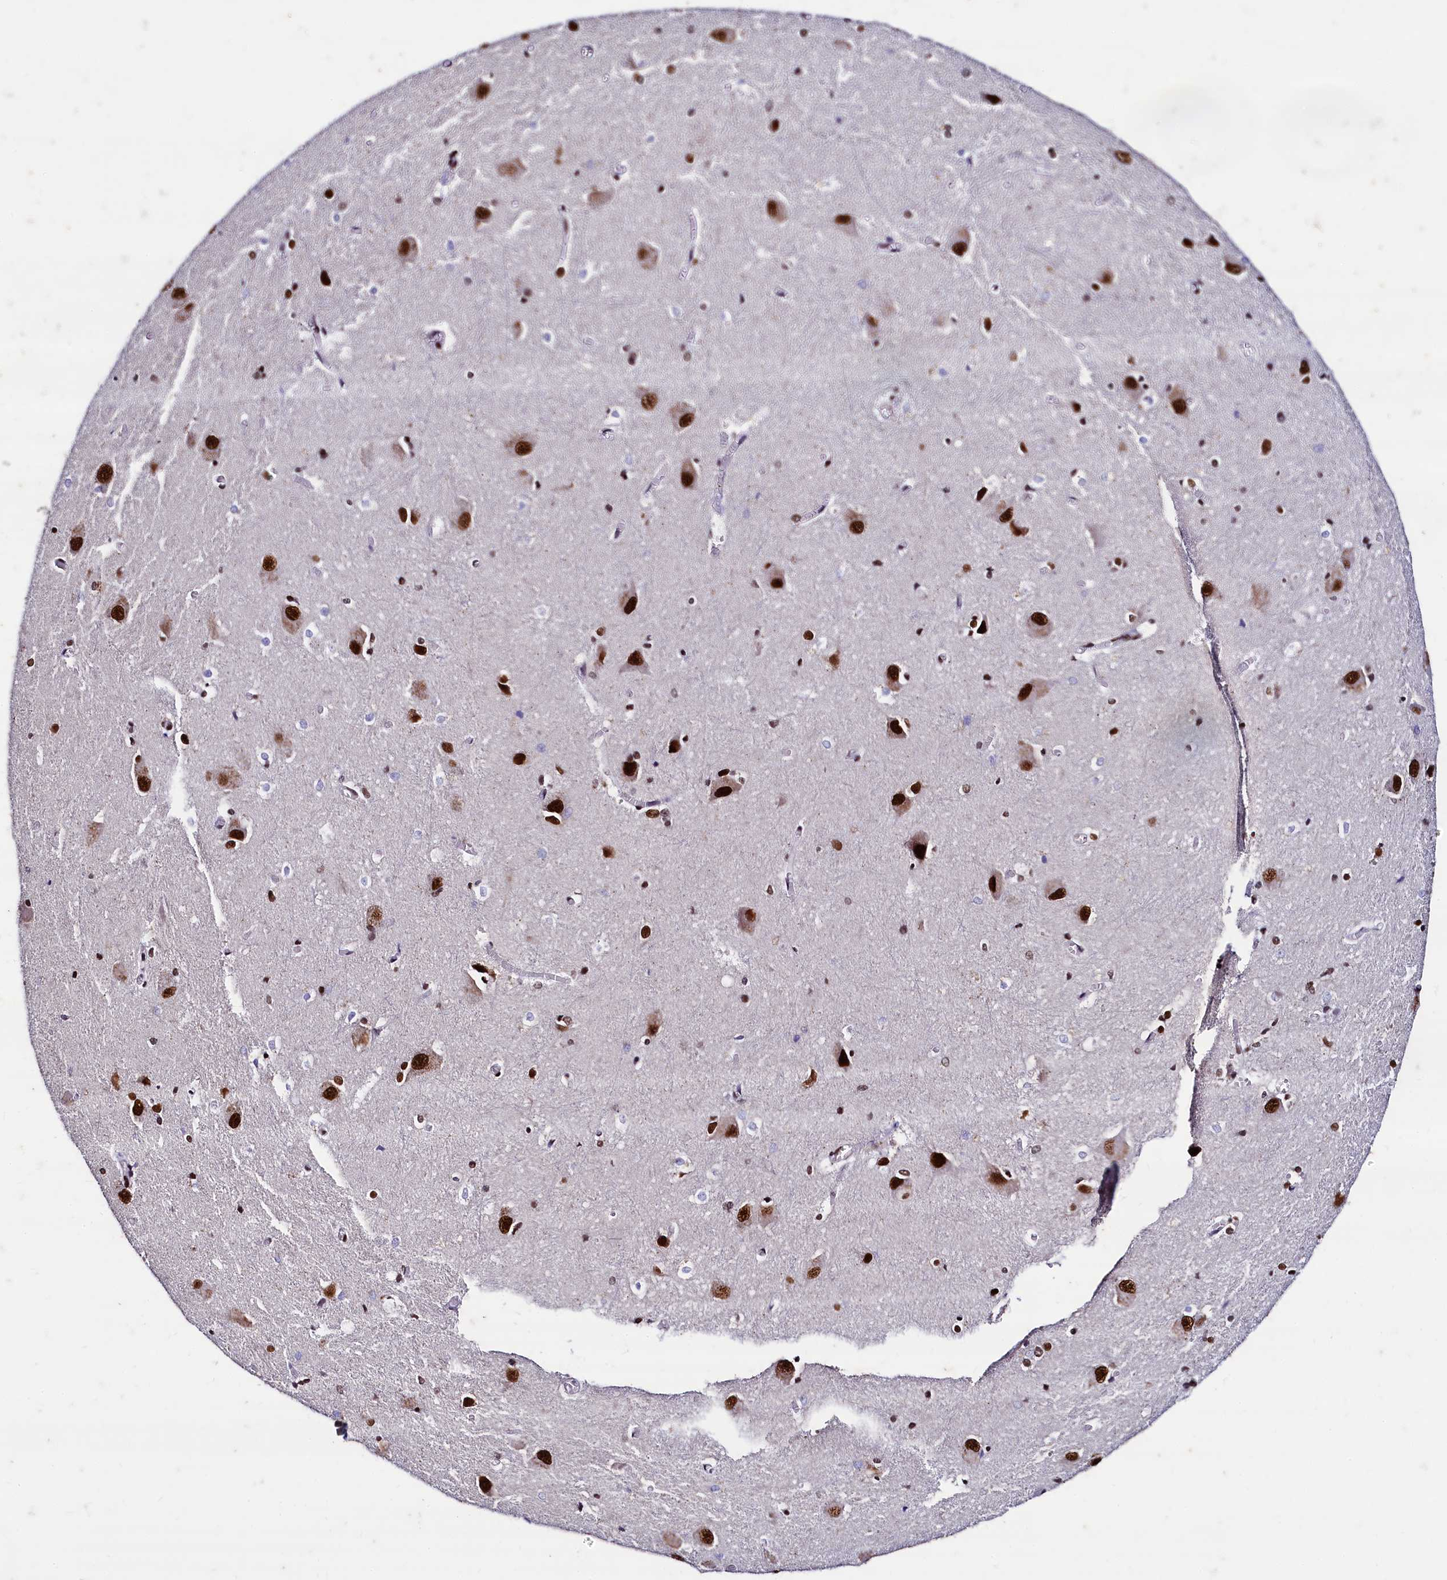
{"staining": {"intensity": "strong", "quantity": "<25%", "location": "nuclear"}, "tissue": "caudate", "cell_type": "Glial cells", "image_type": "normal", "snomed": [{"axis": "morphology", "description": "Normal tissue, NOS"}, {"axis": "topography", "description": "Lateral ventricle wall"}], "caption": "Immunohistochemical staining of normal human caudate shows <25% levels of strong nuclear protein staining in approximately <25% of glial cells. (IHC, brightfield microscopy, high magnification).", "gene": "CPSF7", "patient": {"sex": "male", "age": 37}}